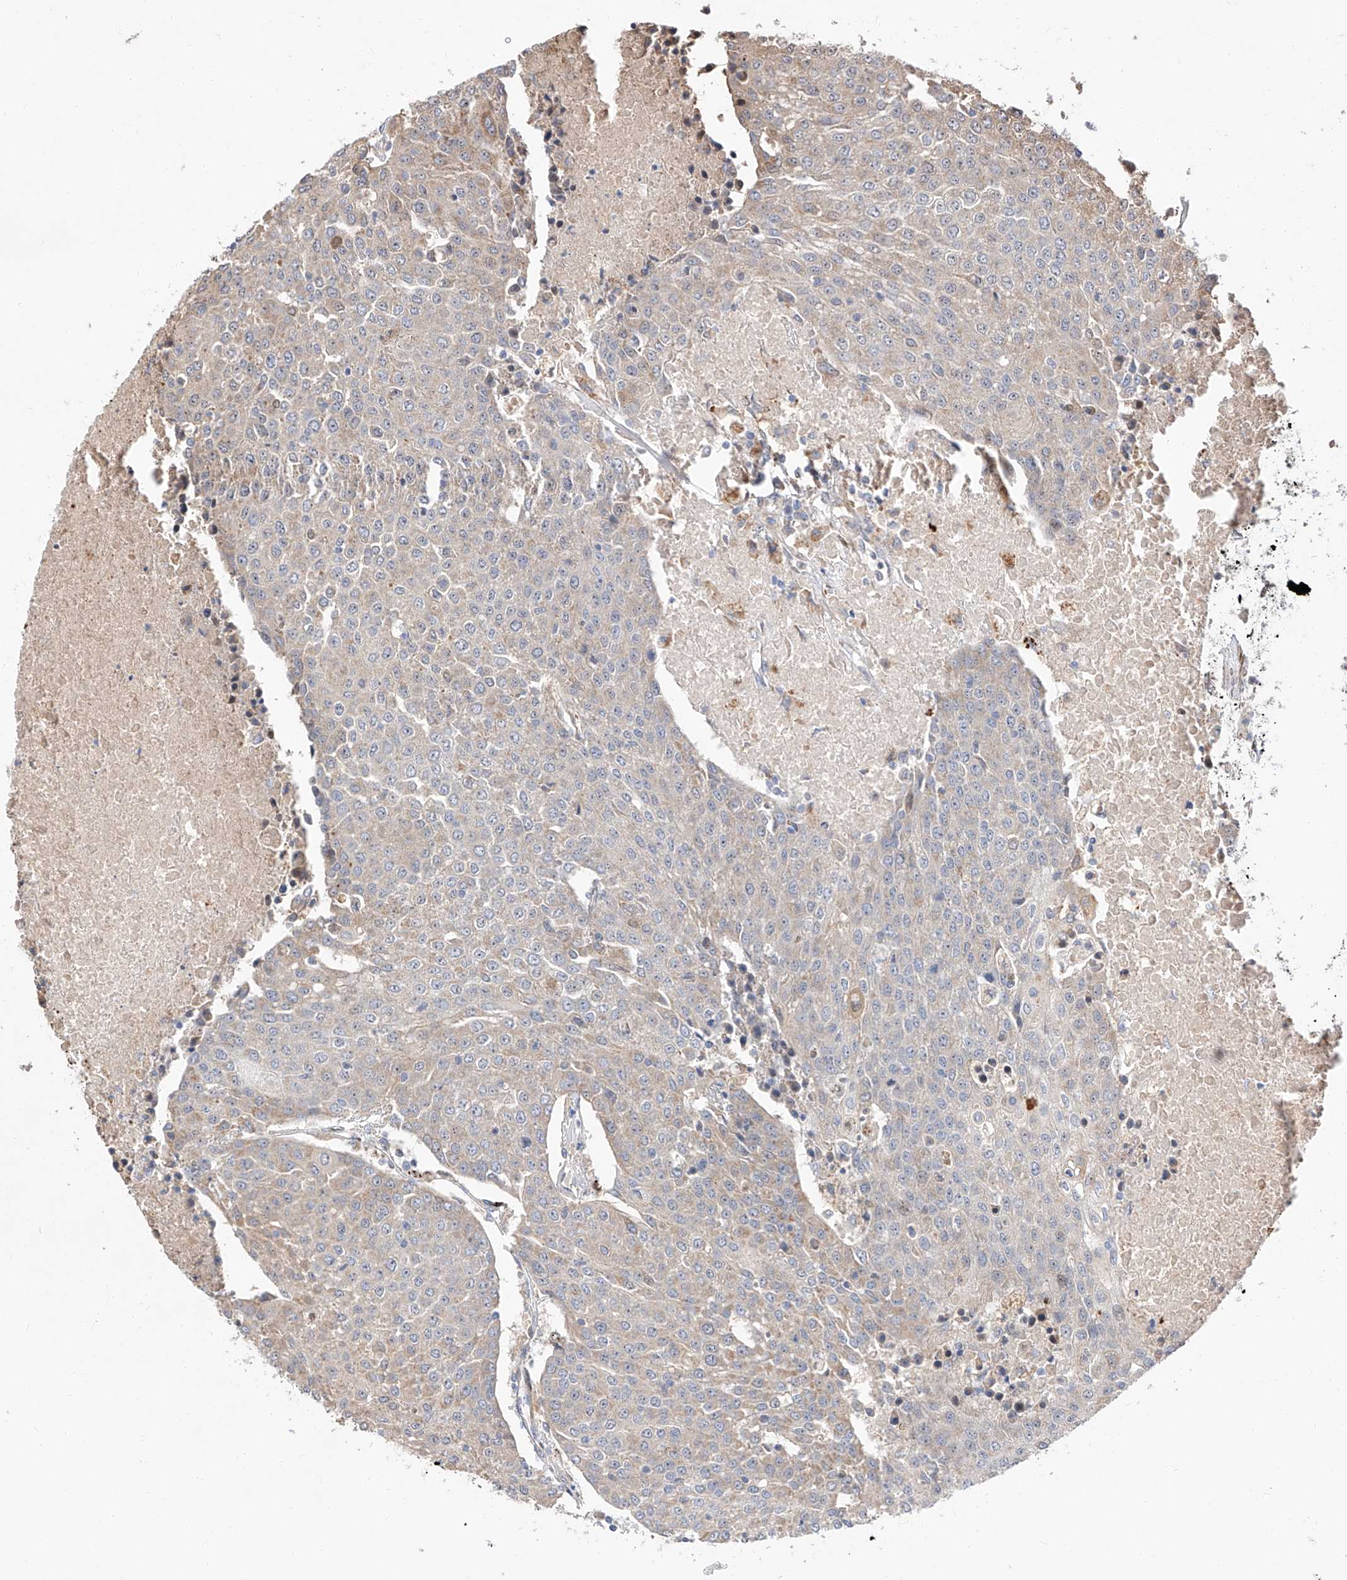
{"staining": {"intensity": "negative", "quantity": "none", "location": "none"}, "tissue": "urothelial cancer", "cell_type": "Tumor cells", "image_type": "cancer", "snomed": [{"axis": "morphology", "description": "Urothelial carcinoma, High grade"}, {"axis": "topography", "description": "Urinary bladder"}], "caption": "Immunohistochemistry (IHC) of high-grade urothelial carcinoma reveals no staining in tumor cells.", "gene": "DIRAS3", "patient": {"sex": "female", "age": 85}}